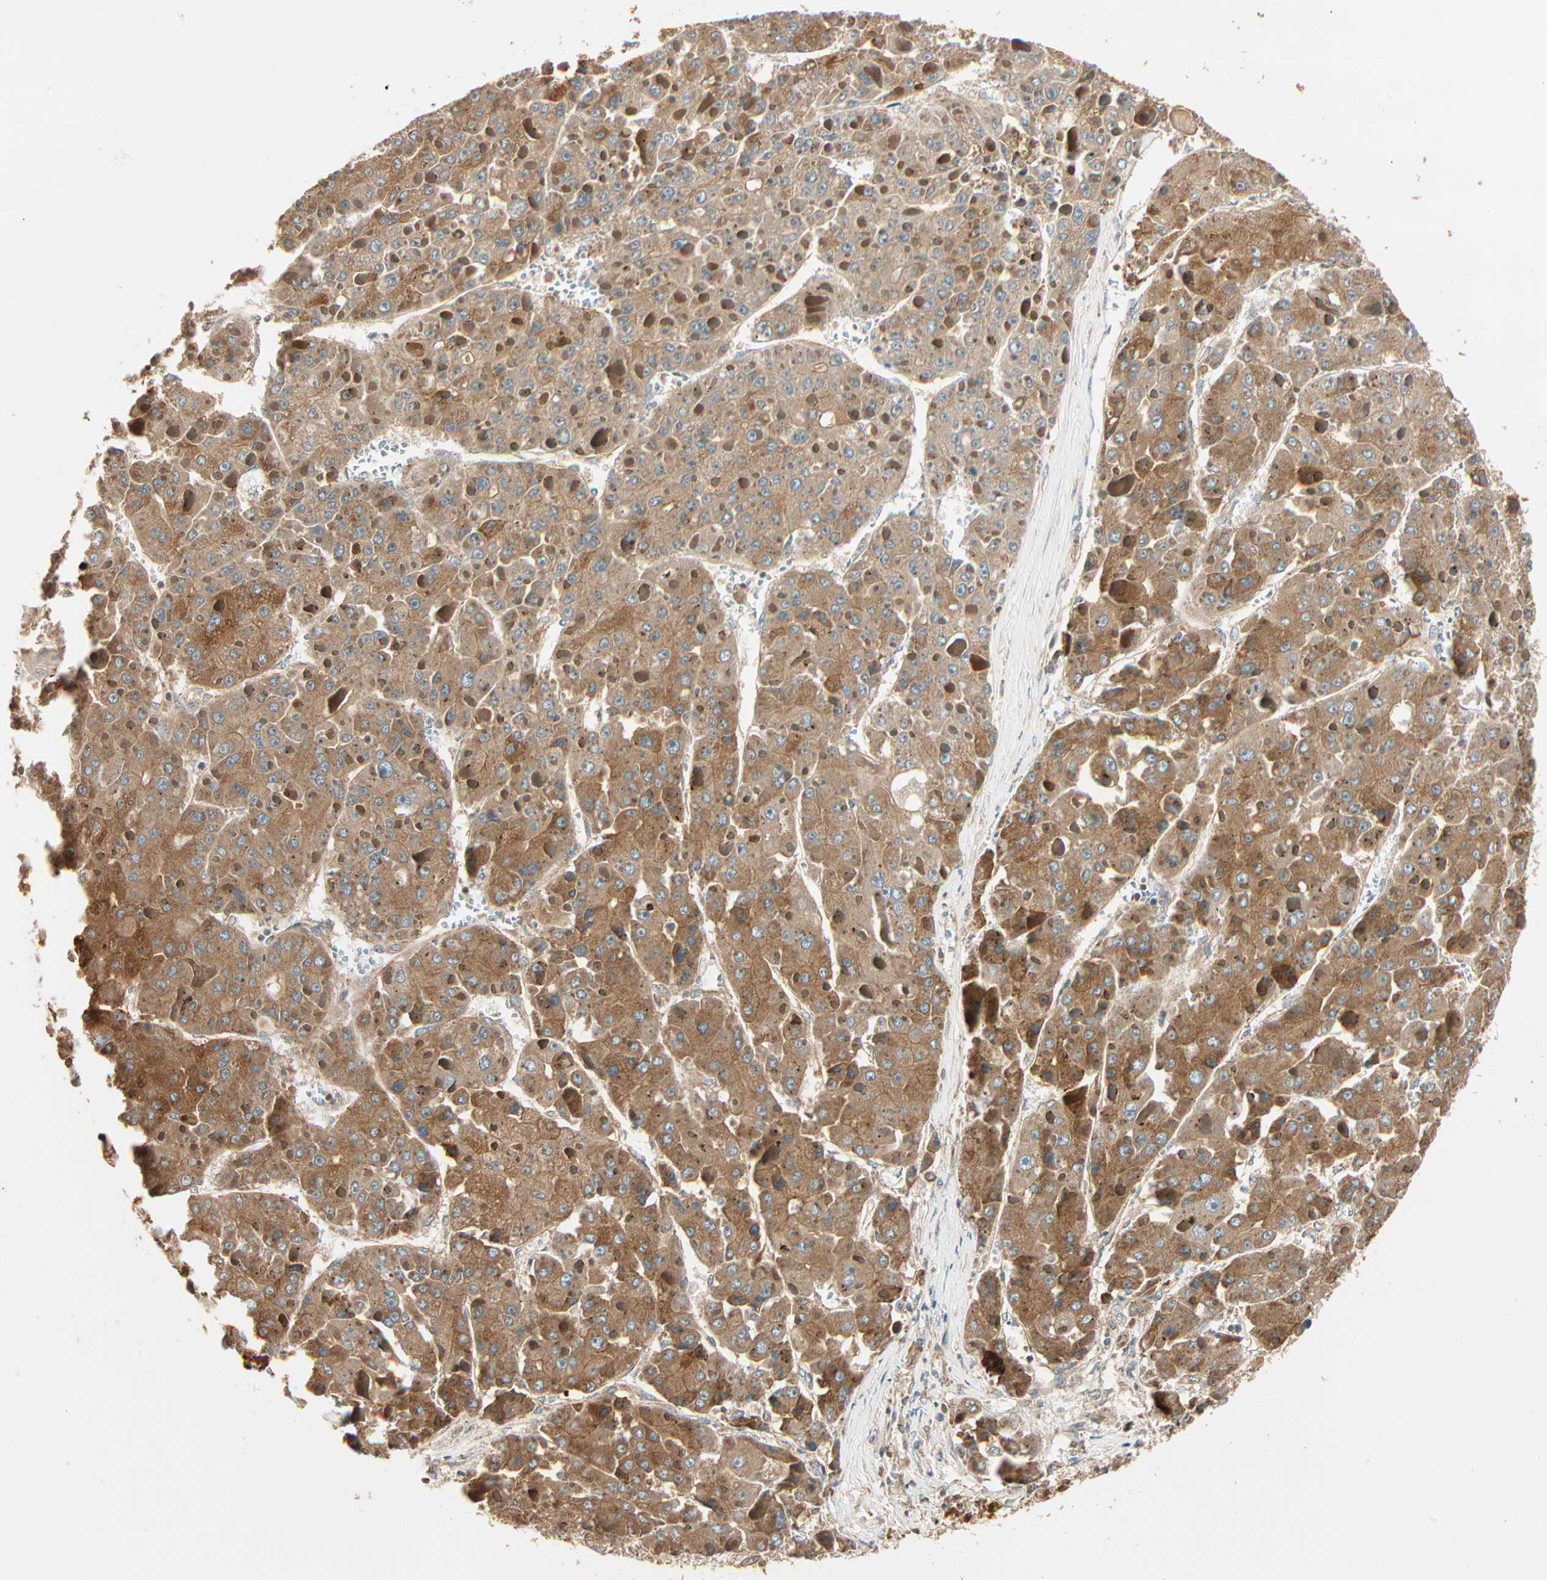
{"staining": {"intensity": "moderate", "quantity": ">75%", "location": "cytoplasmic/membranous"}, "tissue": "liver cancer", "cell_type": "Tumor cells", "image_type": "cancer", "snomed": [{"axis": "morphology", "description": "Carcinoma, Hepatocellular, NOS"}, {"axis": "topography", "description": "Liver"}], "caption": "Liver hepatocellular carcinoma stained with a protein marker exhibits moderate staining in tumor cells.", "gene": "GALK1", "patient": {"sex": "female", "age": 73}}